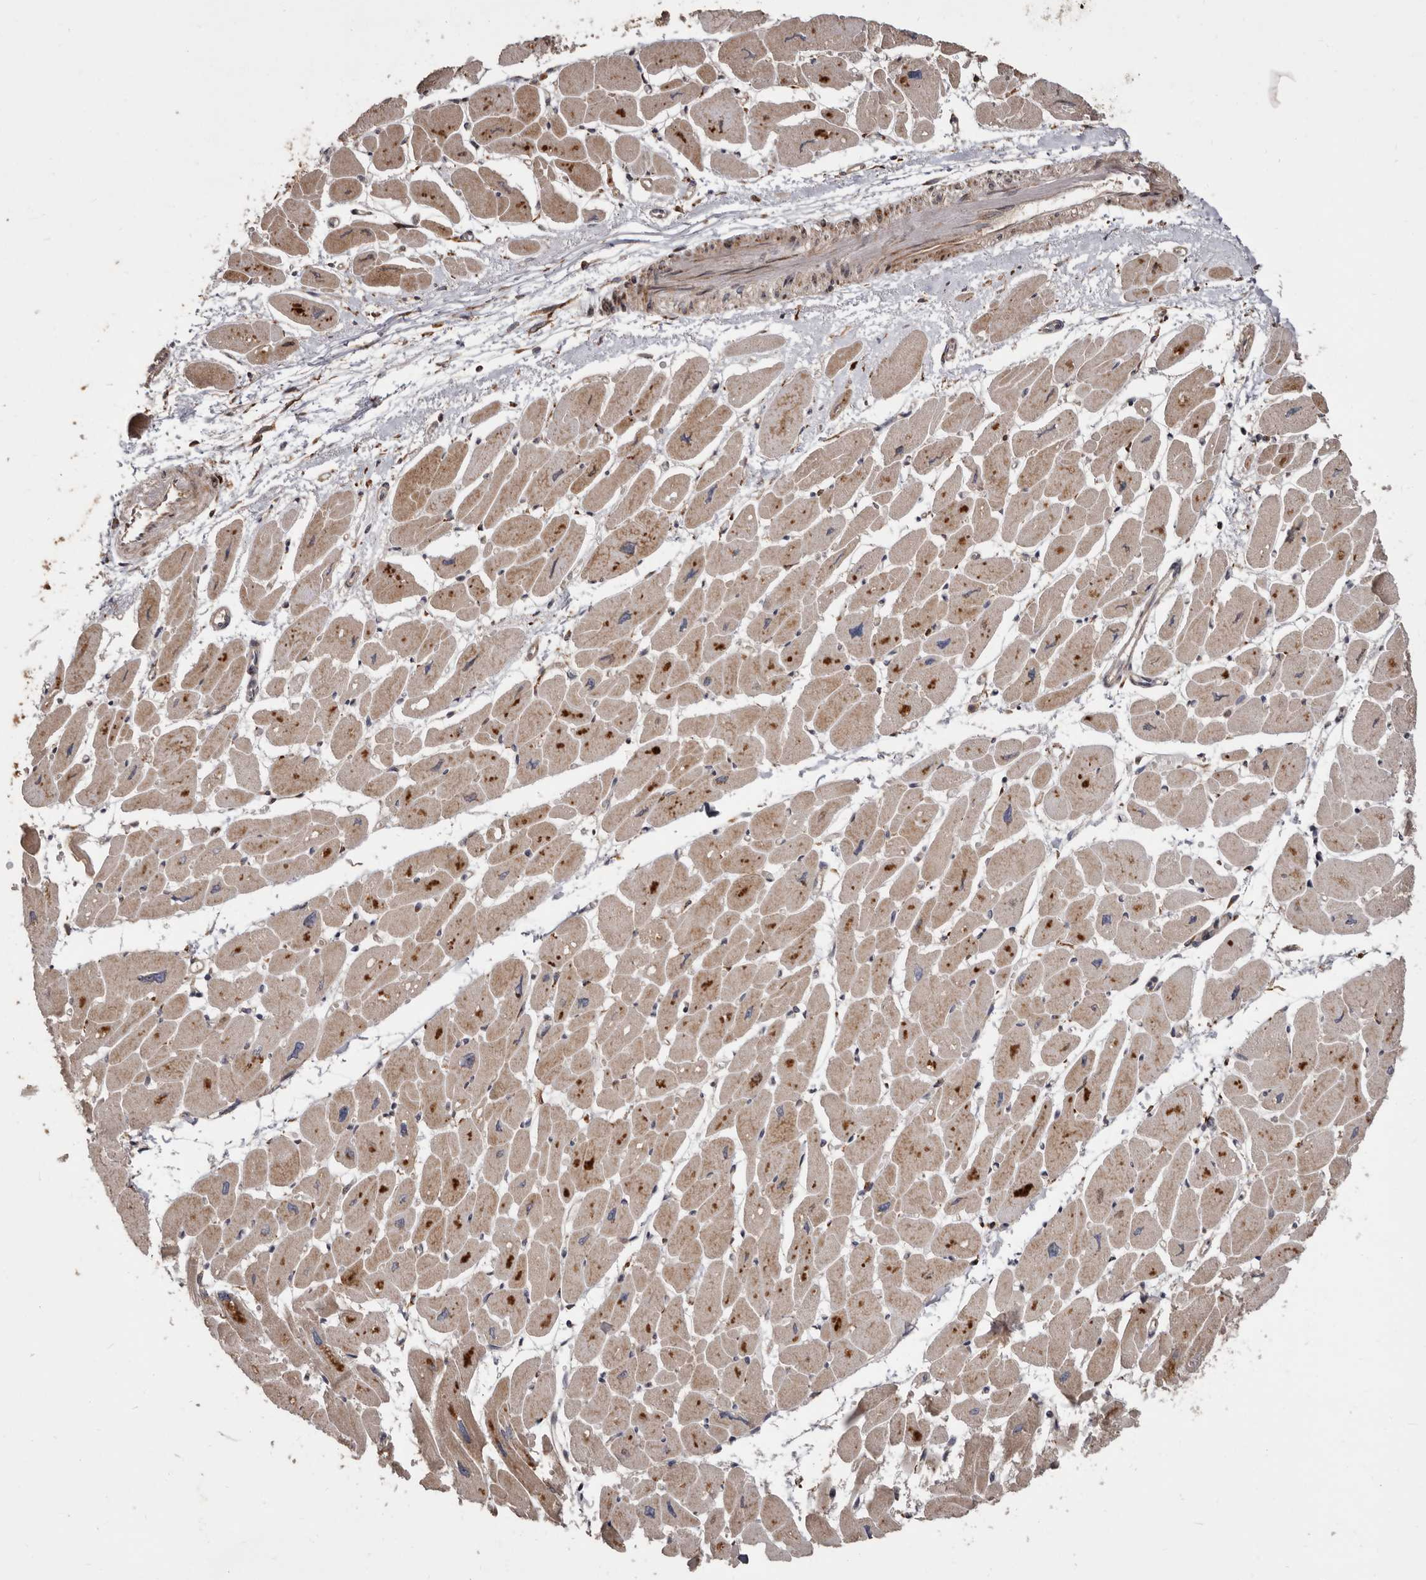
{"staining": {"intensity": "moderate", "quantity": ">75%", "location": "cytoplasmic/membranous"}, "tissue": "heart muscle", "cell_type": "Cardiomyocytes", "image_type": "normal", "snomed": [{"axis": "morphology", "description": "Normal tissue, NOS"}, {"axis": "topography", "description": "Heart"}], "caption": "Benign heart muscle shows moderate cytoplasmic/membranous positivity in about >75% of cardiomyocytes, visualized by immunohistochemistry. The staining is performed using DAB (3,3'-diaminobenzidine) brown chromogen to label protein expression. The nuclei are counter-stained blue using hematoxylin.", "gene": "FLAD1", "patient": {"sex": "female", "age": 54}}